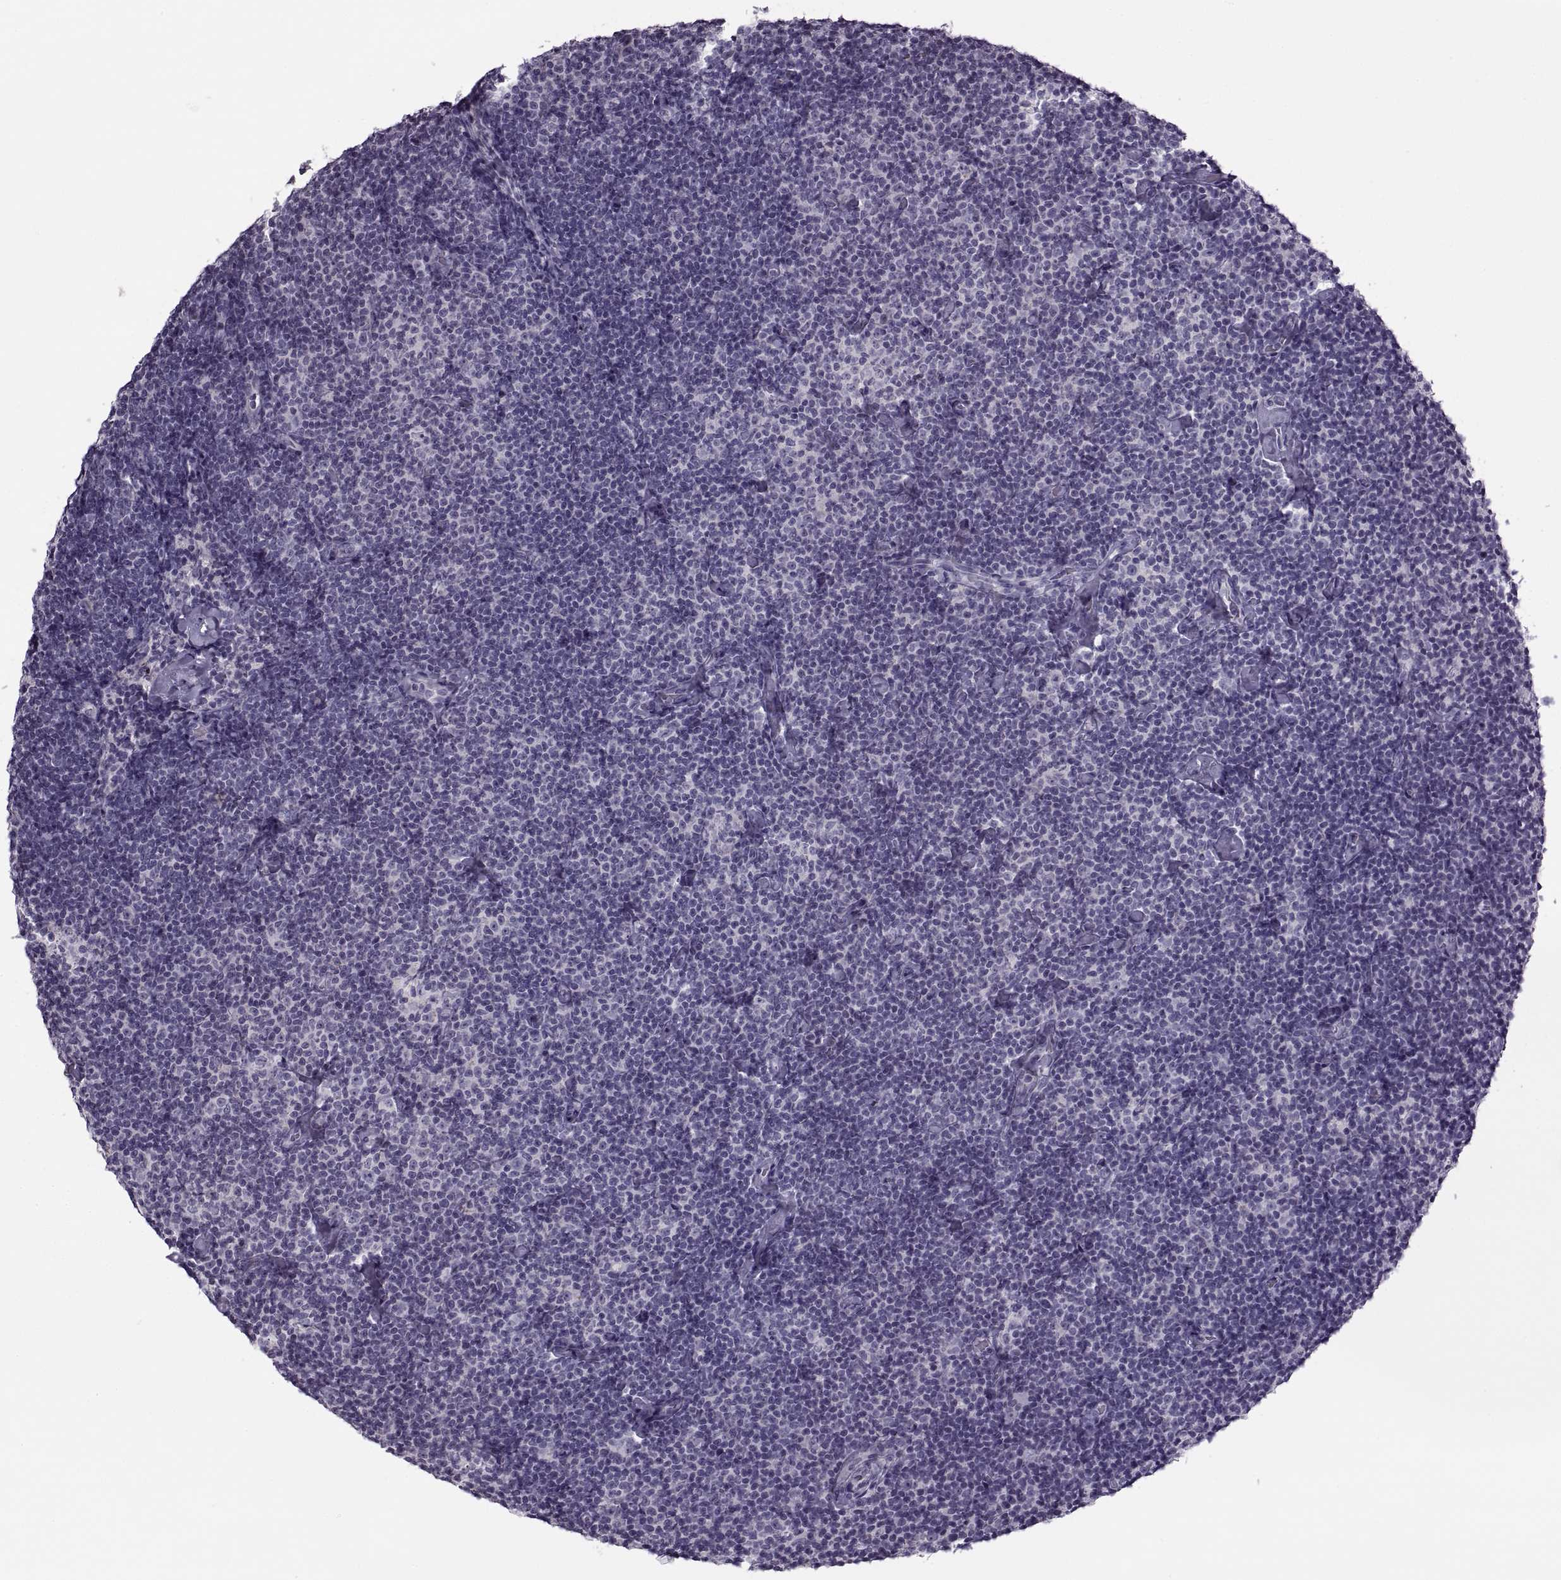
{"staining": {"intensity": "negative", "quantity": "none", "location": "none"}, "tissue": "lymphoma", "cell_type": "Tumor cells", "image_type": "cancer", "snomed": [{"axis": "morphology", "description": "Malignant lymphoma, non-Hodgkin's type, Low grade"}, {"axis": "topography", "description": "Lymph node"}], "caption": "A micrograph of human lymphoma is negative for staining in tumor cells.", "gene": "RSPH6A", "patient": {"sex": "male", "age": 81}}